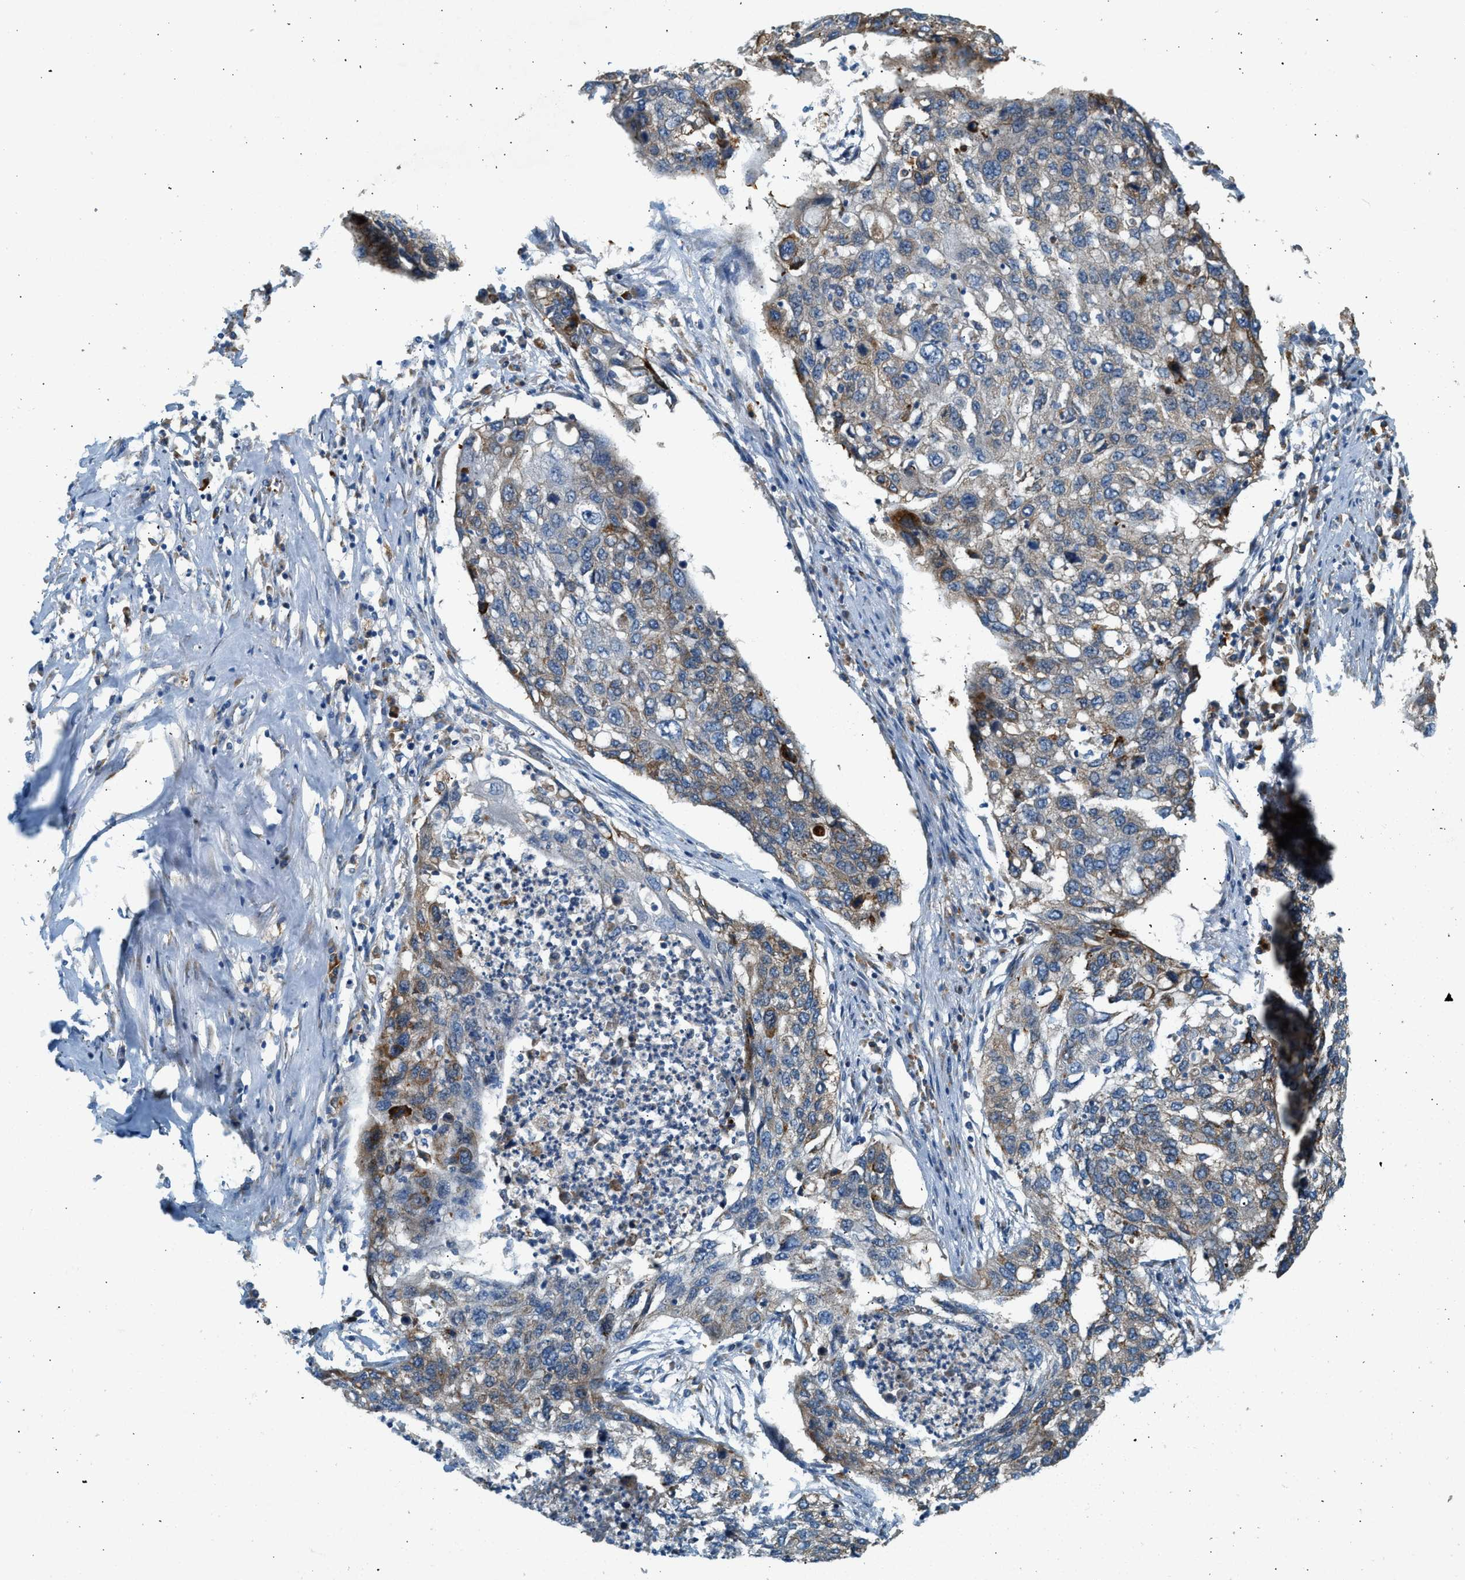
{"staining": {"intensity": "weak", "quantity": ">75%", "location": "cytoplasmic/membranous"}, "tissue": "lung cancer", "cell_type": "Tumor cells", "image_type": "cancer", "snomed": [{"axis": "morphology", "description": "Squamous cell carcinoma, NOS"}, {"axis": "topography", "description": "Lung"}], "caption": "Lung cancer (squamous cell carcinoma) stained with immunohistochemistry (IHC) shows weak cytoplasmic/membranous expression in about >75% of tumor cells. Using DAB (3,3'-diaminobenzidine) (brown) and hematoxylin (blue) stains, captured at high magnification using brightfield microscopy.", "gene": "CTSB", "patient": {"sex": "female", "age": 63}}